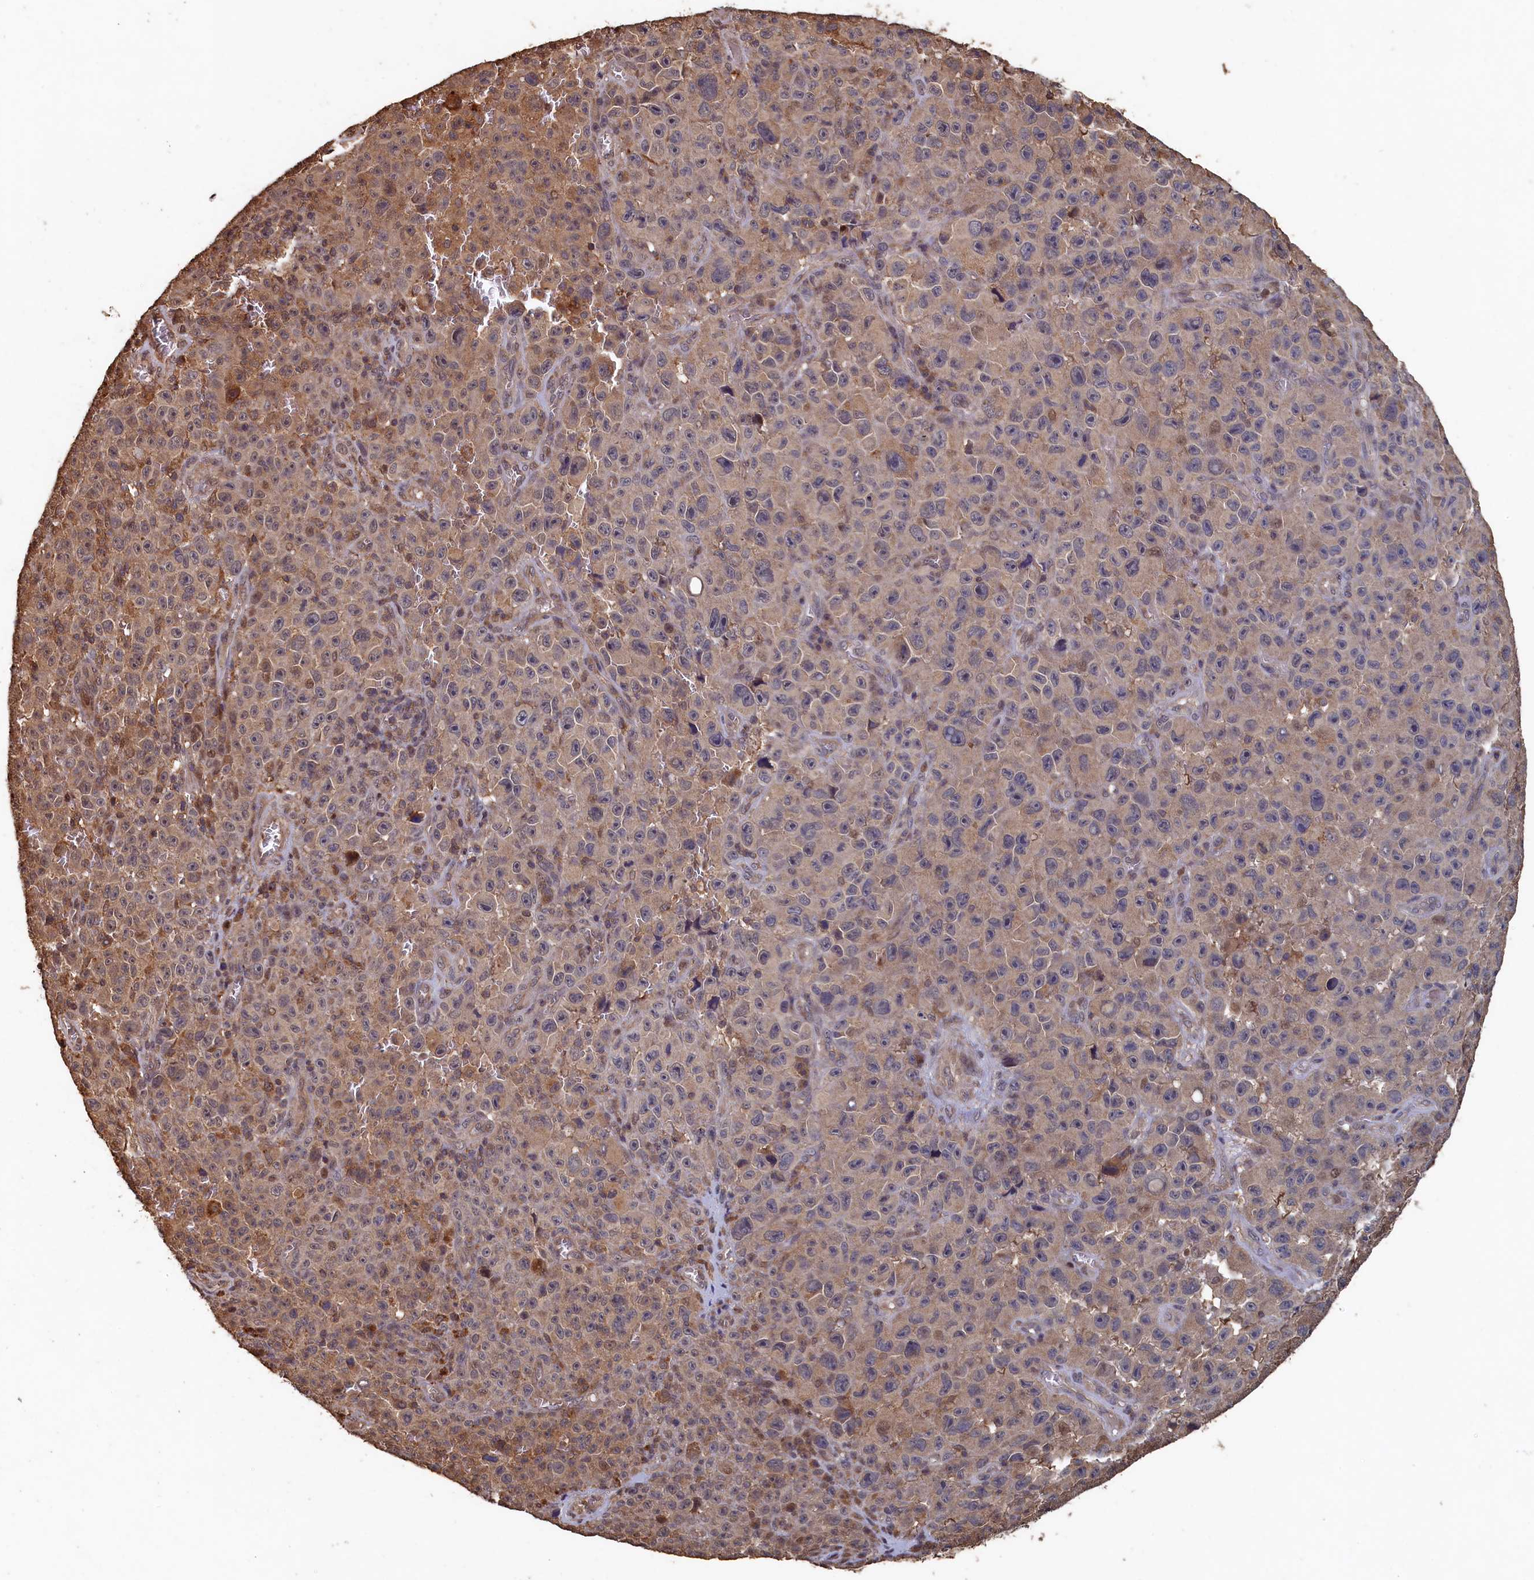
{"staining": {"intensity": "weak", "quantity": ">75%", "location": "cytoplasmic/membranous"}, "tissue": "melanoma", "cell_type": "Tumor cells", "image_type": "cancer", "snomed": [{"axis": "morphology", "description": "Malignant melanoma, NOS"}, {"axis": "topography", "description": "Skin"}], "caption": "Weak cytoplasmic/membranous staining for a protein is seen in about >75% of tumor cells of malignant melanoma using immunohistochemistry.", "gene": "PIGN", "patient": {"sex": "female", "age": 82}}